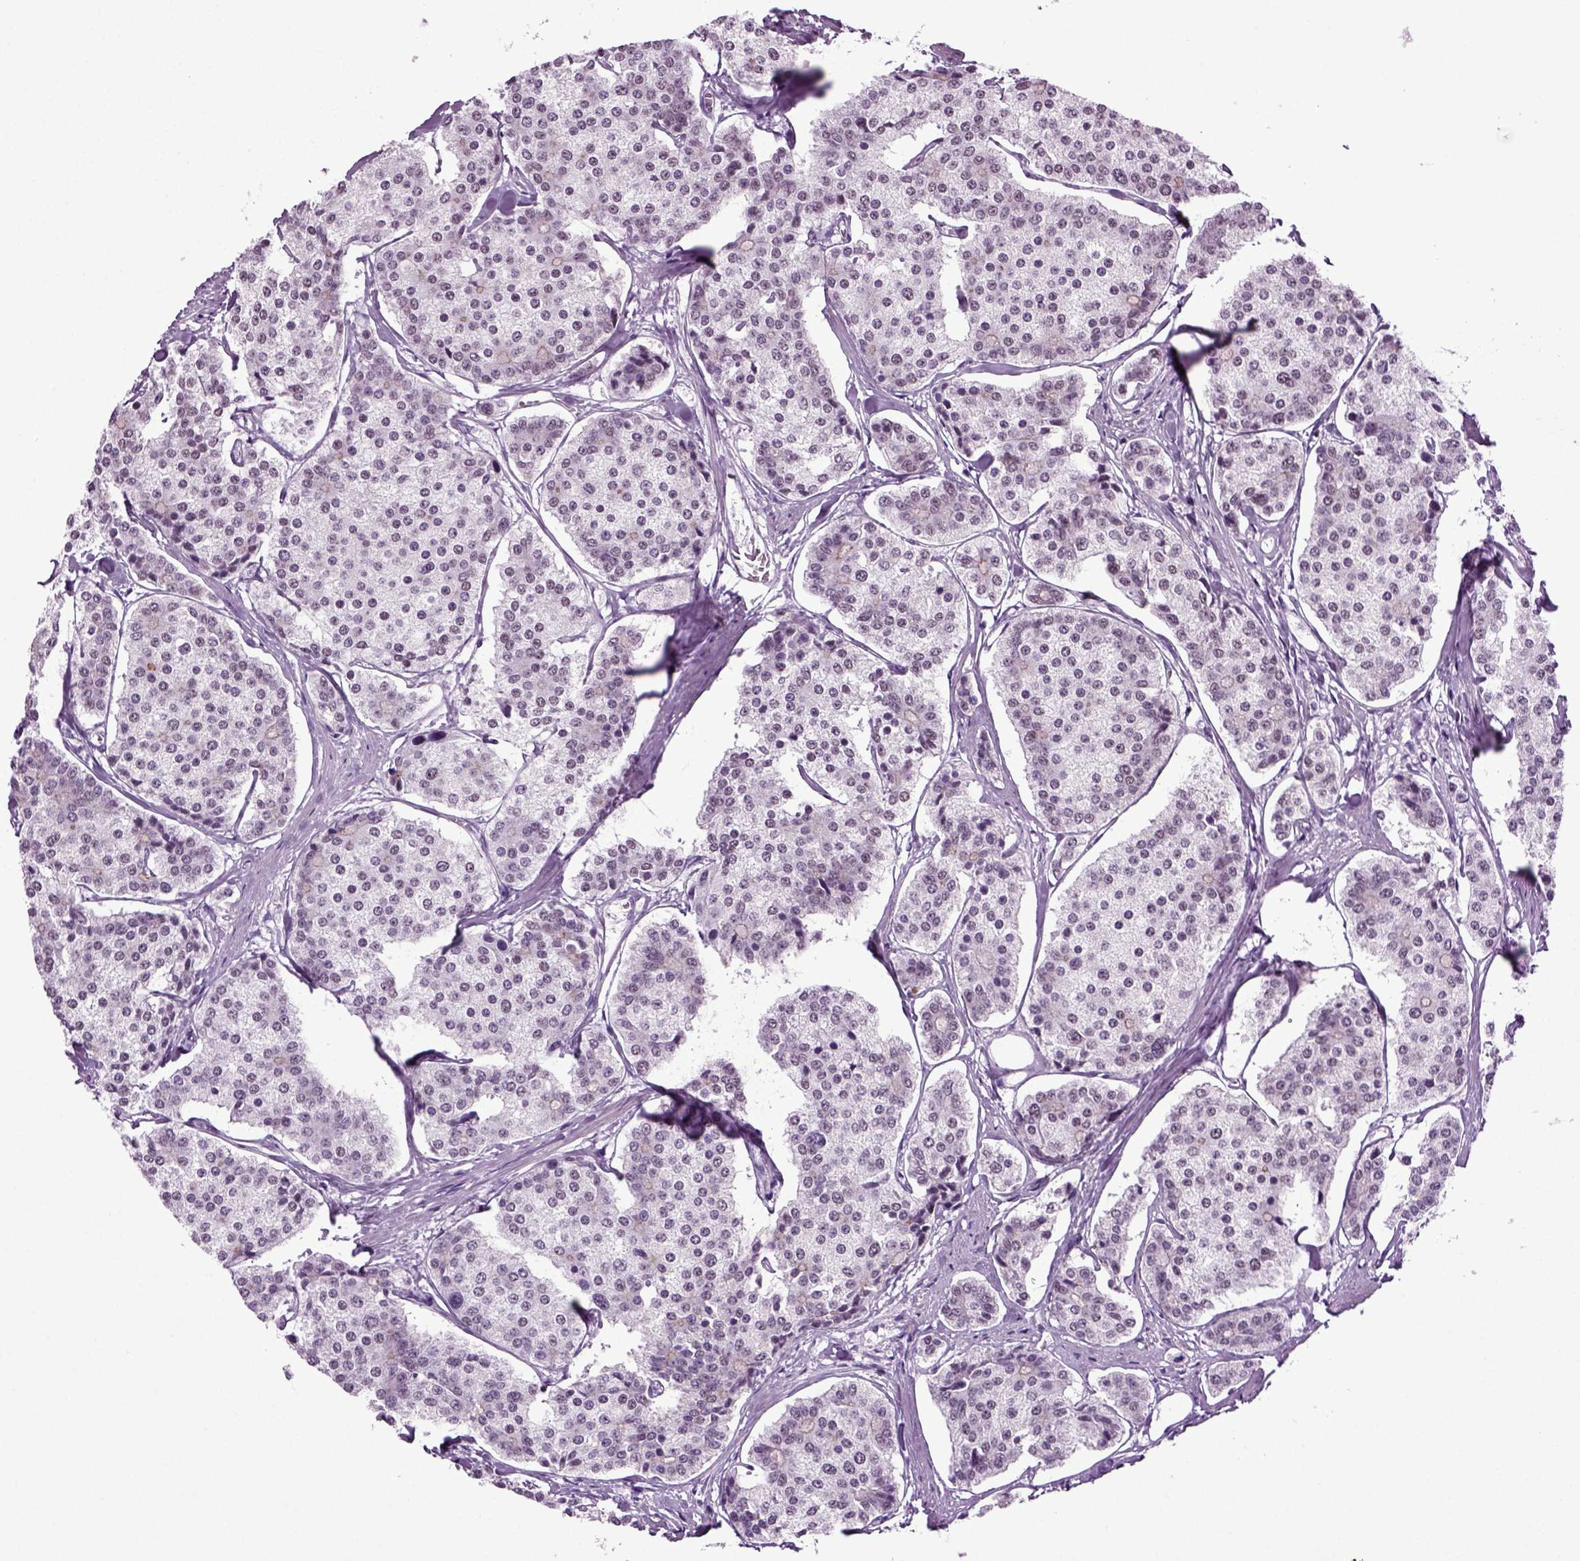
{"staining": {"intensity": "negative", "quantity": "none", "location": "none"}, "tissue": "carcinoid", "cell_type": "Tumor cells", "image_type": "cancer", "snomed": [{"axis": "morphology", "description": "Carcinoid, malignant, NOS"}, {"axis": "topography", "description": "Small intestine"}], "caption": "Immunohistochemical staining of human carcinoid reveals no significant staining in tumor cells.", "gene": "RFX3", "patient": {"sex": "female", "age": 65}}